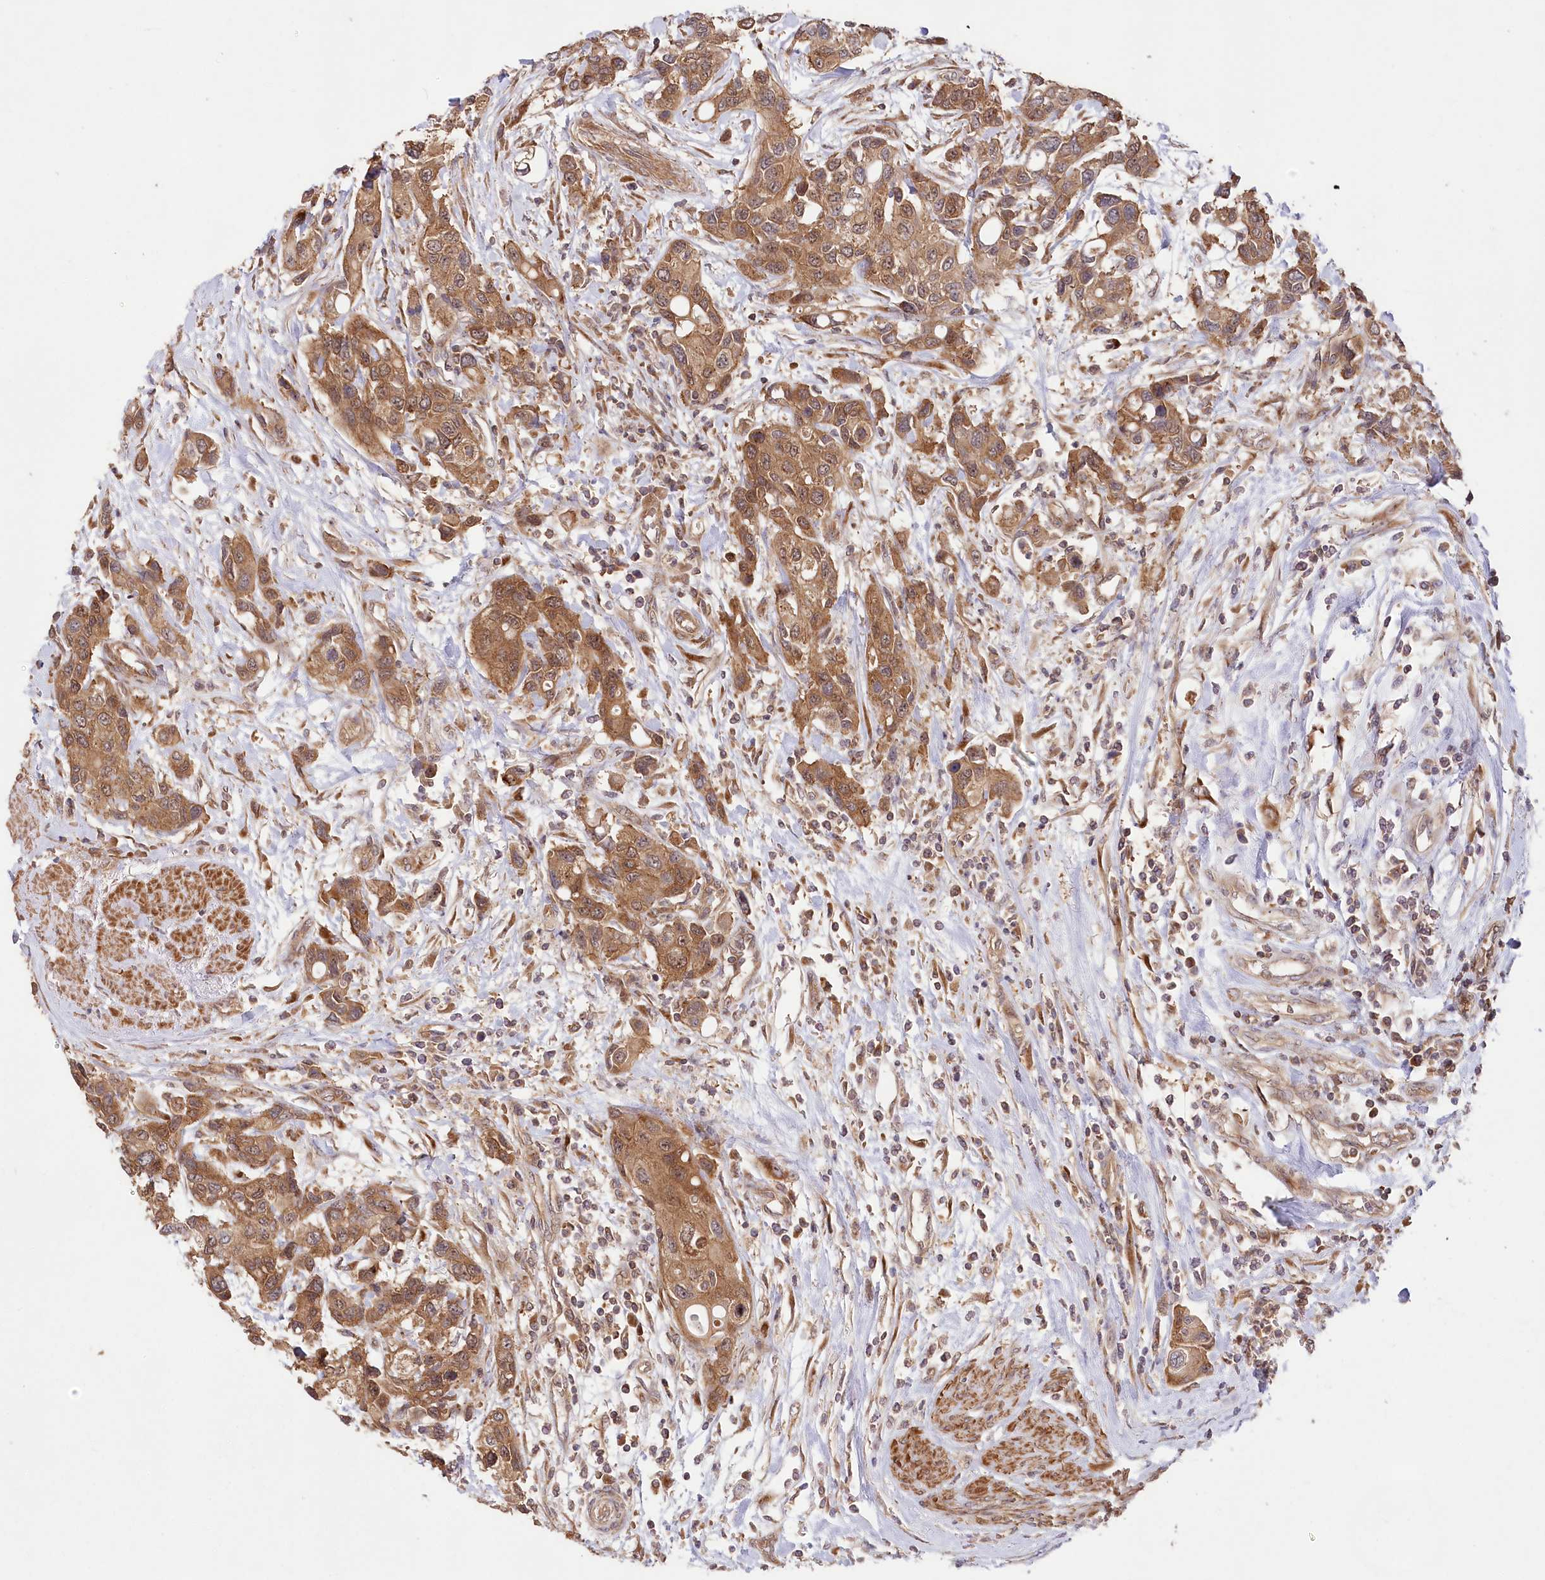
{"staining": {"intensity": "moderate", "quantity": ">75%", "location": "cytoplasmic/membranous,nuclear"}, "tissue": "urothelial cancer", "cell_type": "Tumor cells", "image_type": "cancer", "snomed": [{"axis": "morphology", "description": "Normal tissue, NOS"}, {"axis": "morphology", "description": "Urothelial carcinoma, High grade"}, {"axis": "topography", "description": "Vascular tissue"}, {"axis": "topography", "description": "Urinary bladder"}], "caption": "About >75% of tumor cells in human urothelial cancer display moderate cytoplasmic/membranous and nuclear protein positivity as visualized by brown immunohistochemical staining.", "gene": "TBCA", "patient": {"sex": "female", "age": 56}}